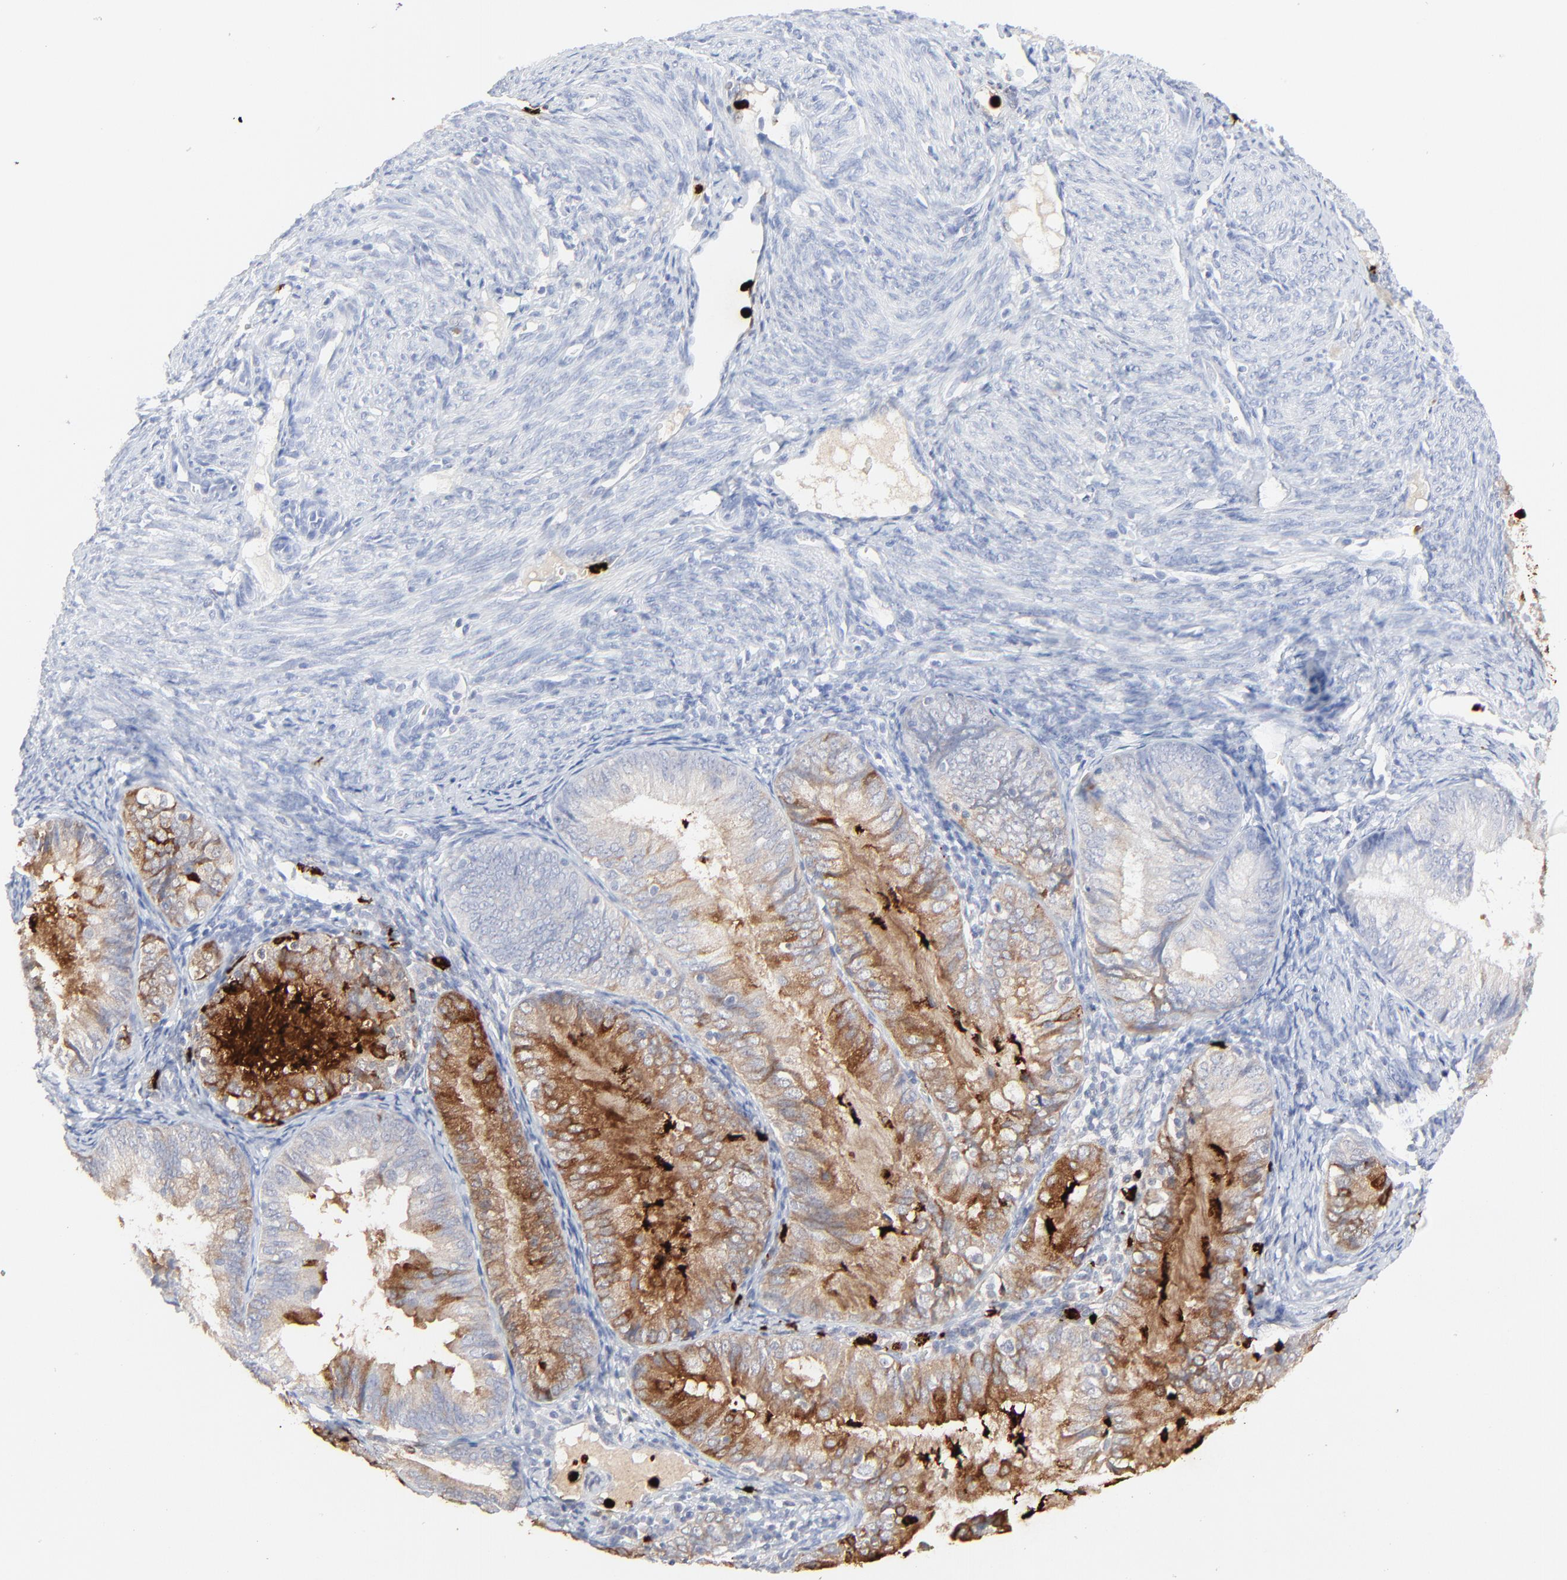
{"staining": {"intensity": "moderate", "quantity": "25%-75%", "location": "cytoplasmic/membranous"}, "tissue": "endometrial cancer", "cell_type": "Tumor cells", "image_type": "cancer", "snomed": [{"axis": "morphology", "description": "Adenocarcinoma, NOS"}, {"axis": "topography", "description": "Endometrium"}], "caption": "Endometrial cancer (adenocarcinoma) stained for a protein shows moderate cytoplasmic/membranous positivity in tumor cells. Immunohistochemistry (ihc) stains the protein in brown and the nuclei are stained blue.", "gene": "LCN2", "patient": {"sex": "female", "age": 66}}